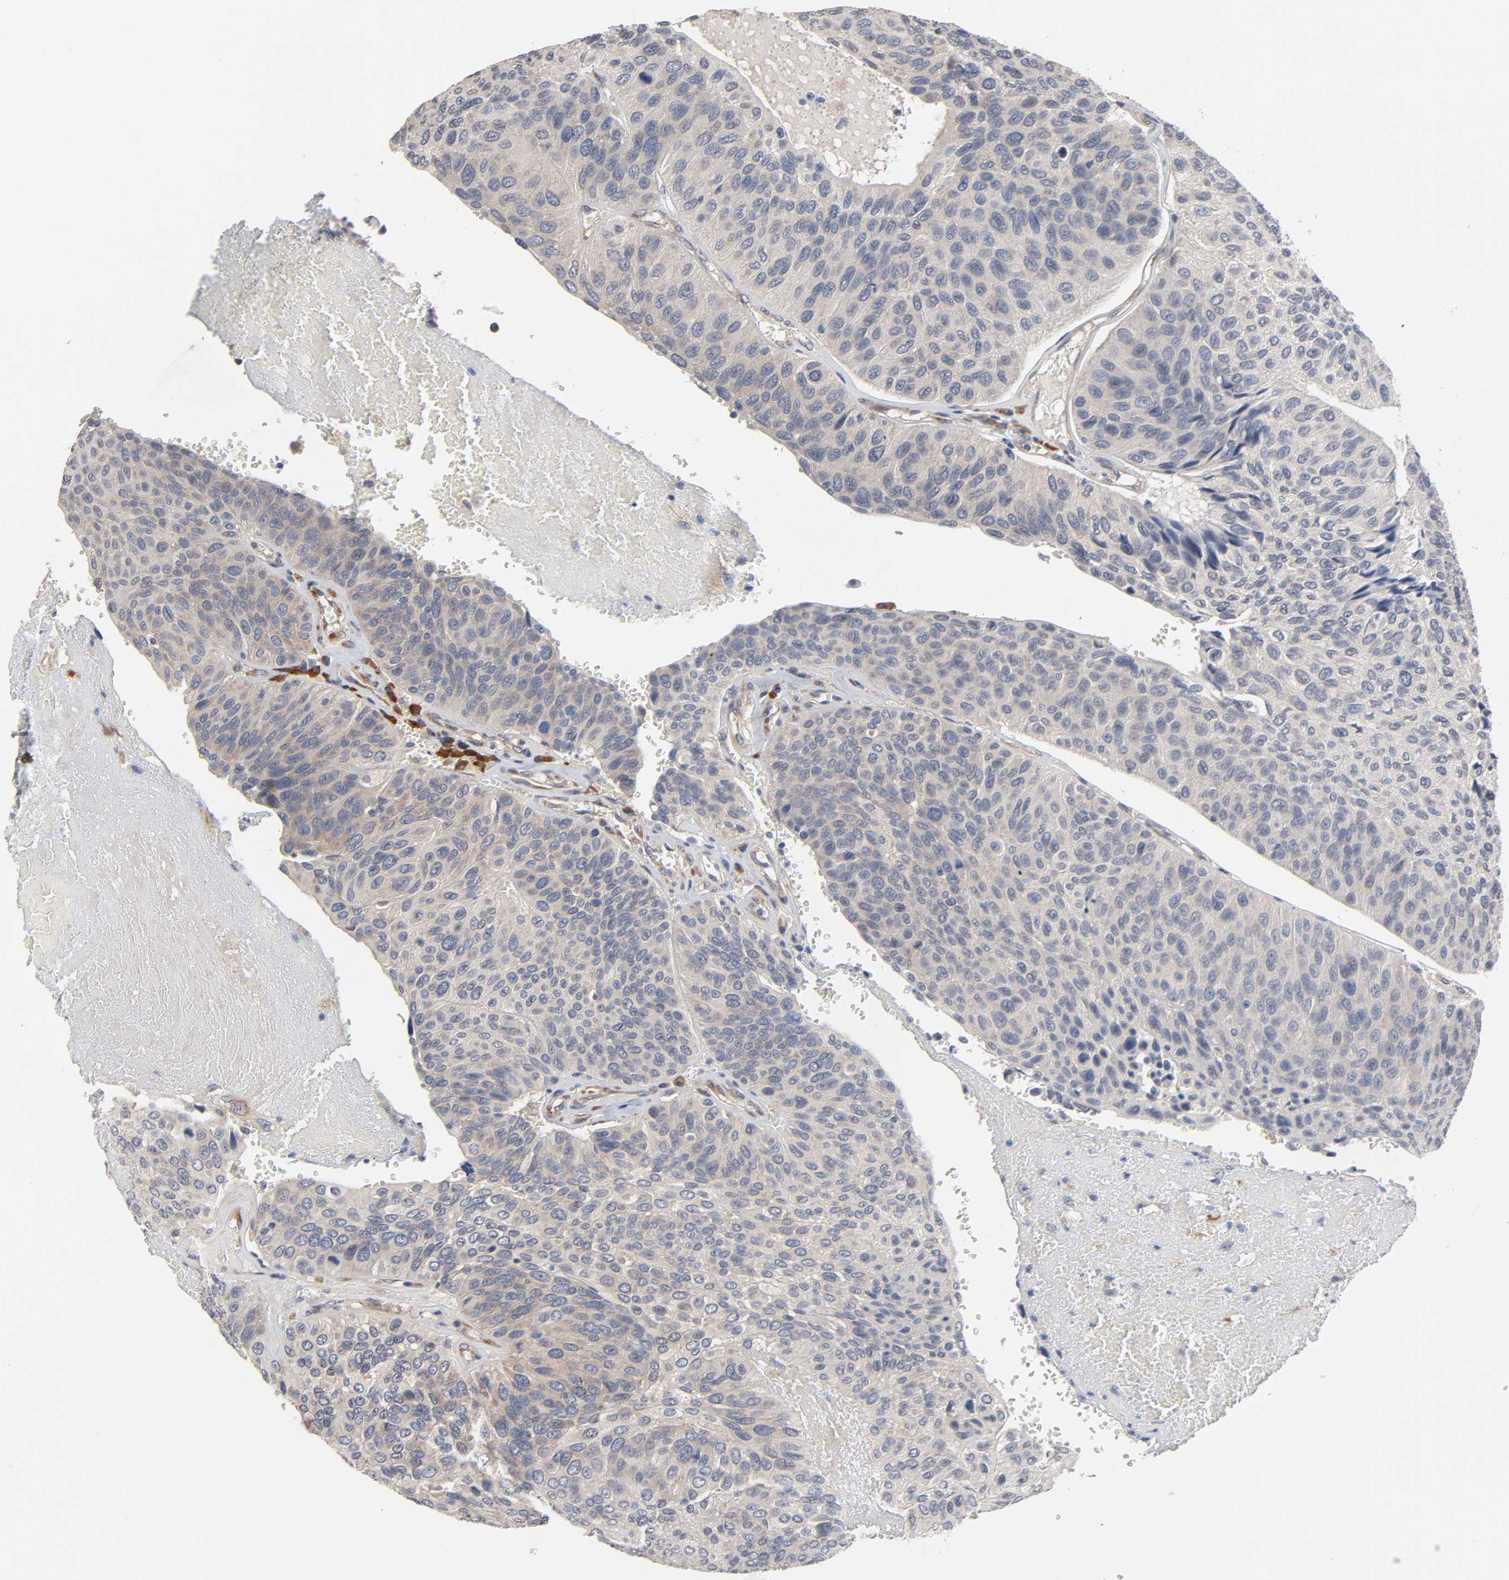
{"staining": {"intensity": "negative", "quantity": "none", "location": "none"}, "tissue": "urothelial cancer", "cell_type": "Tumor cells", "image_type": "cancer", "snomed": [{"axis": "morphology", "description": "Urothelial carcinoma, High grade"}, {"axis": "topography", "description": "Urinary bladder"}], "caption": "Urothelial cancer was stained to show a protein in brown. There is no significant staining in tumor cells. (Stains: DAB (3,3'-diaminobenzidine) immunohistochemistry (IHC) with hematoxylin counter stain, Microscopy: brightfield microscopy at high magnification).", "gene": "HDLBP", "patient": {"sex": "male", "age": 66}}